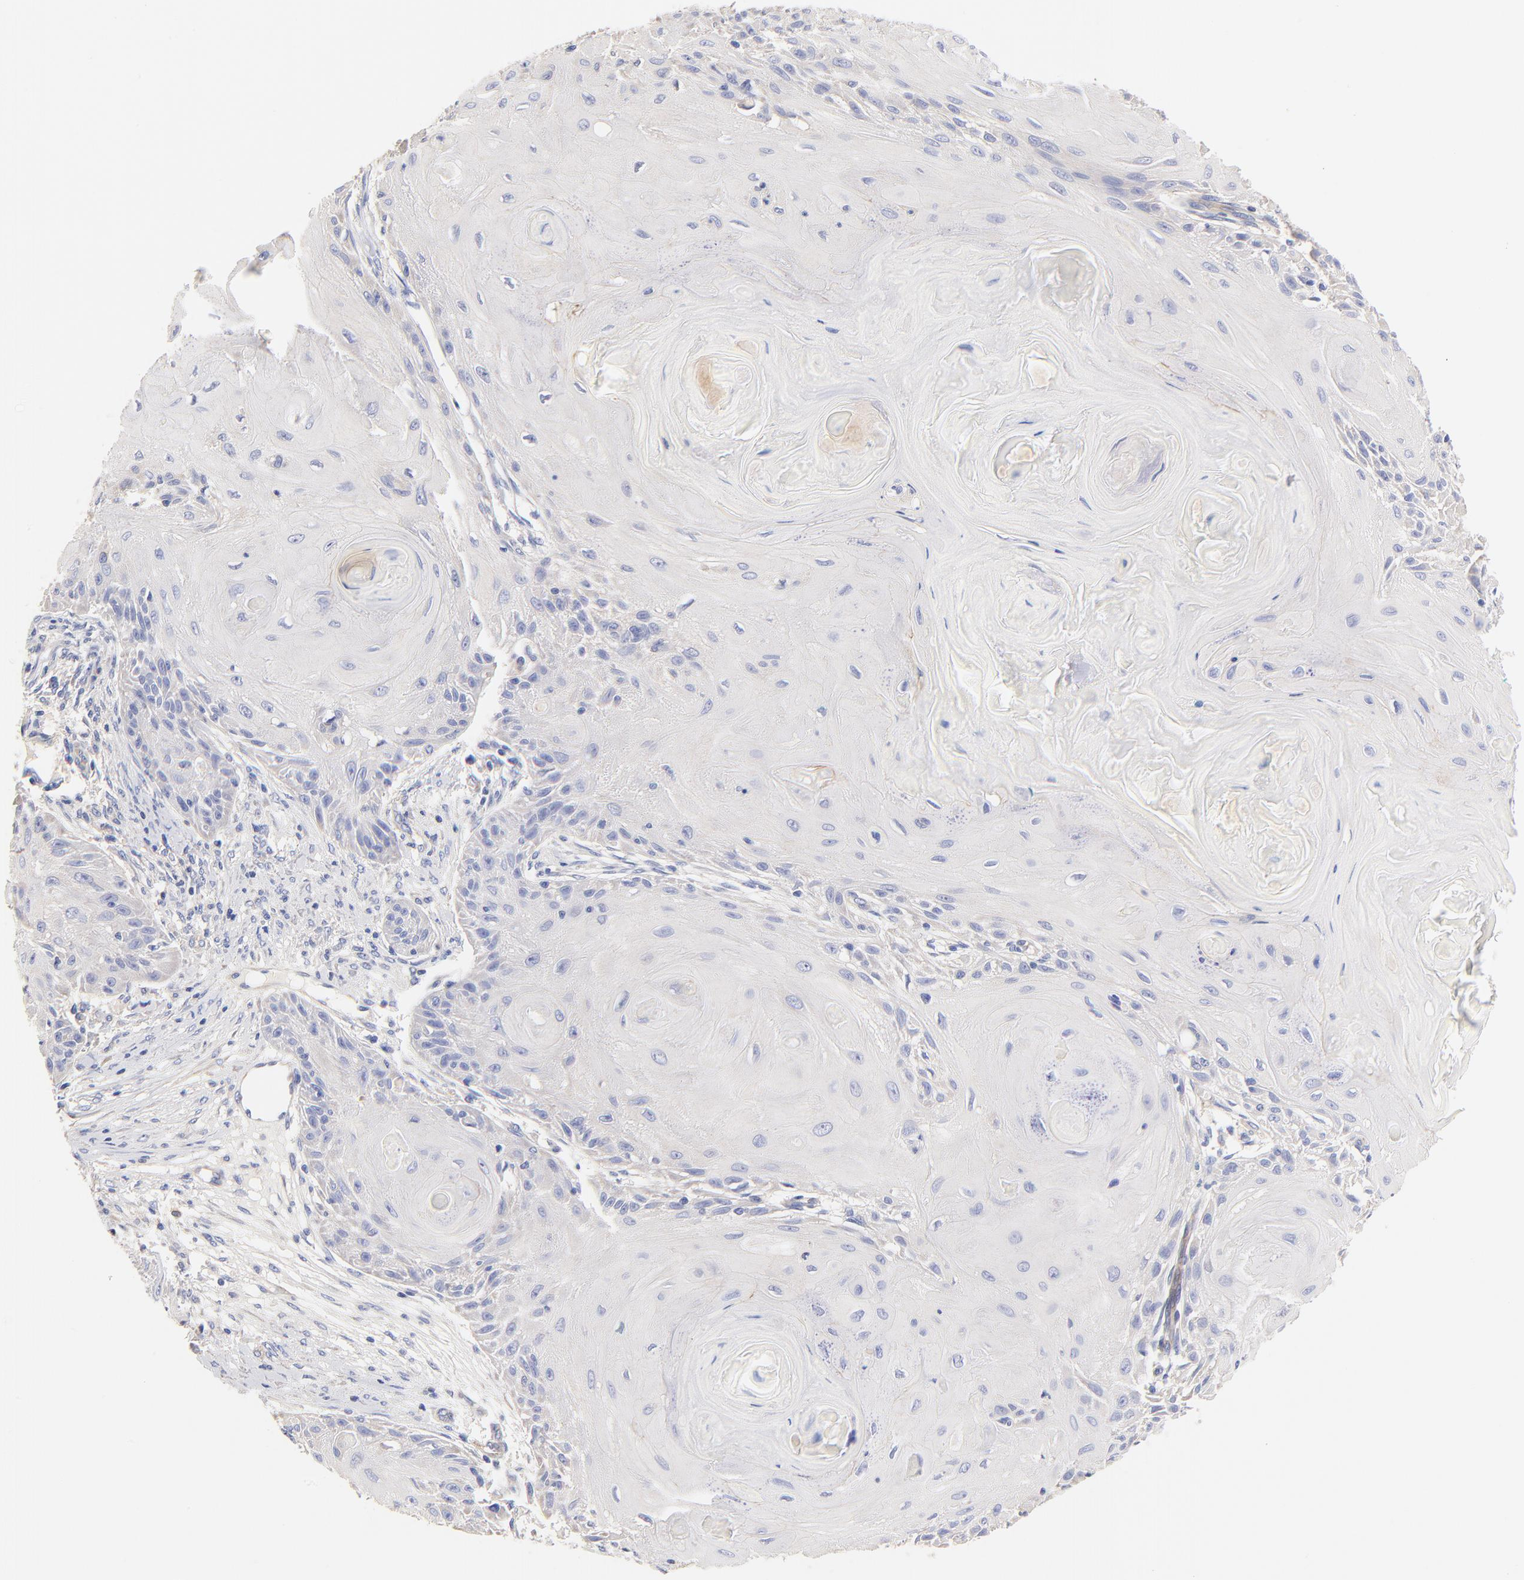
{"staining": {"intensity": "negative", "quantity": "none", "location": "none"}, "tissue": "skin cancer", "cell_type": "Tumor cells", "image_type": "cancer", "snomed": [{"axis": "morphology", "description": "Squamous cell carcinoma, NOS"}, {"axis": "topography", "description": "Skin"}], "caption": "Micrograph shows no protein positivity in tumor cells of skin squamous cell carcinoma tissue.", "gene": "HS3ST1", "patient": {"sex": "female", "age": 88}}